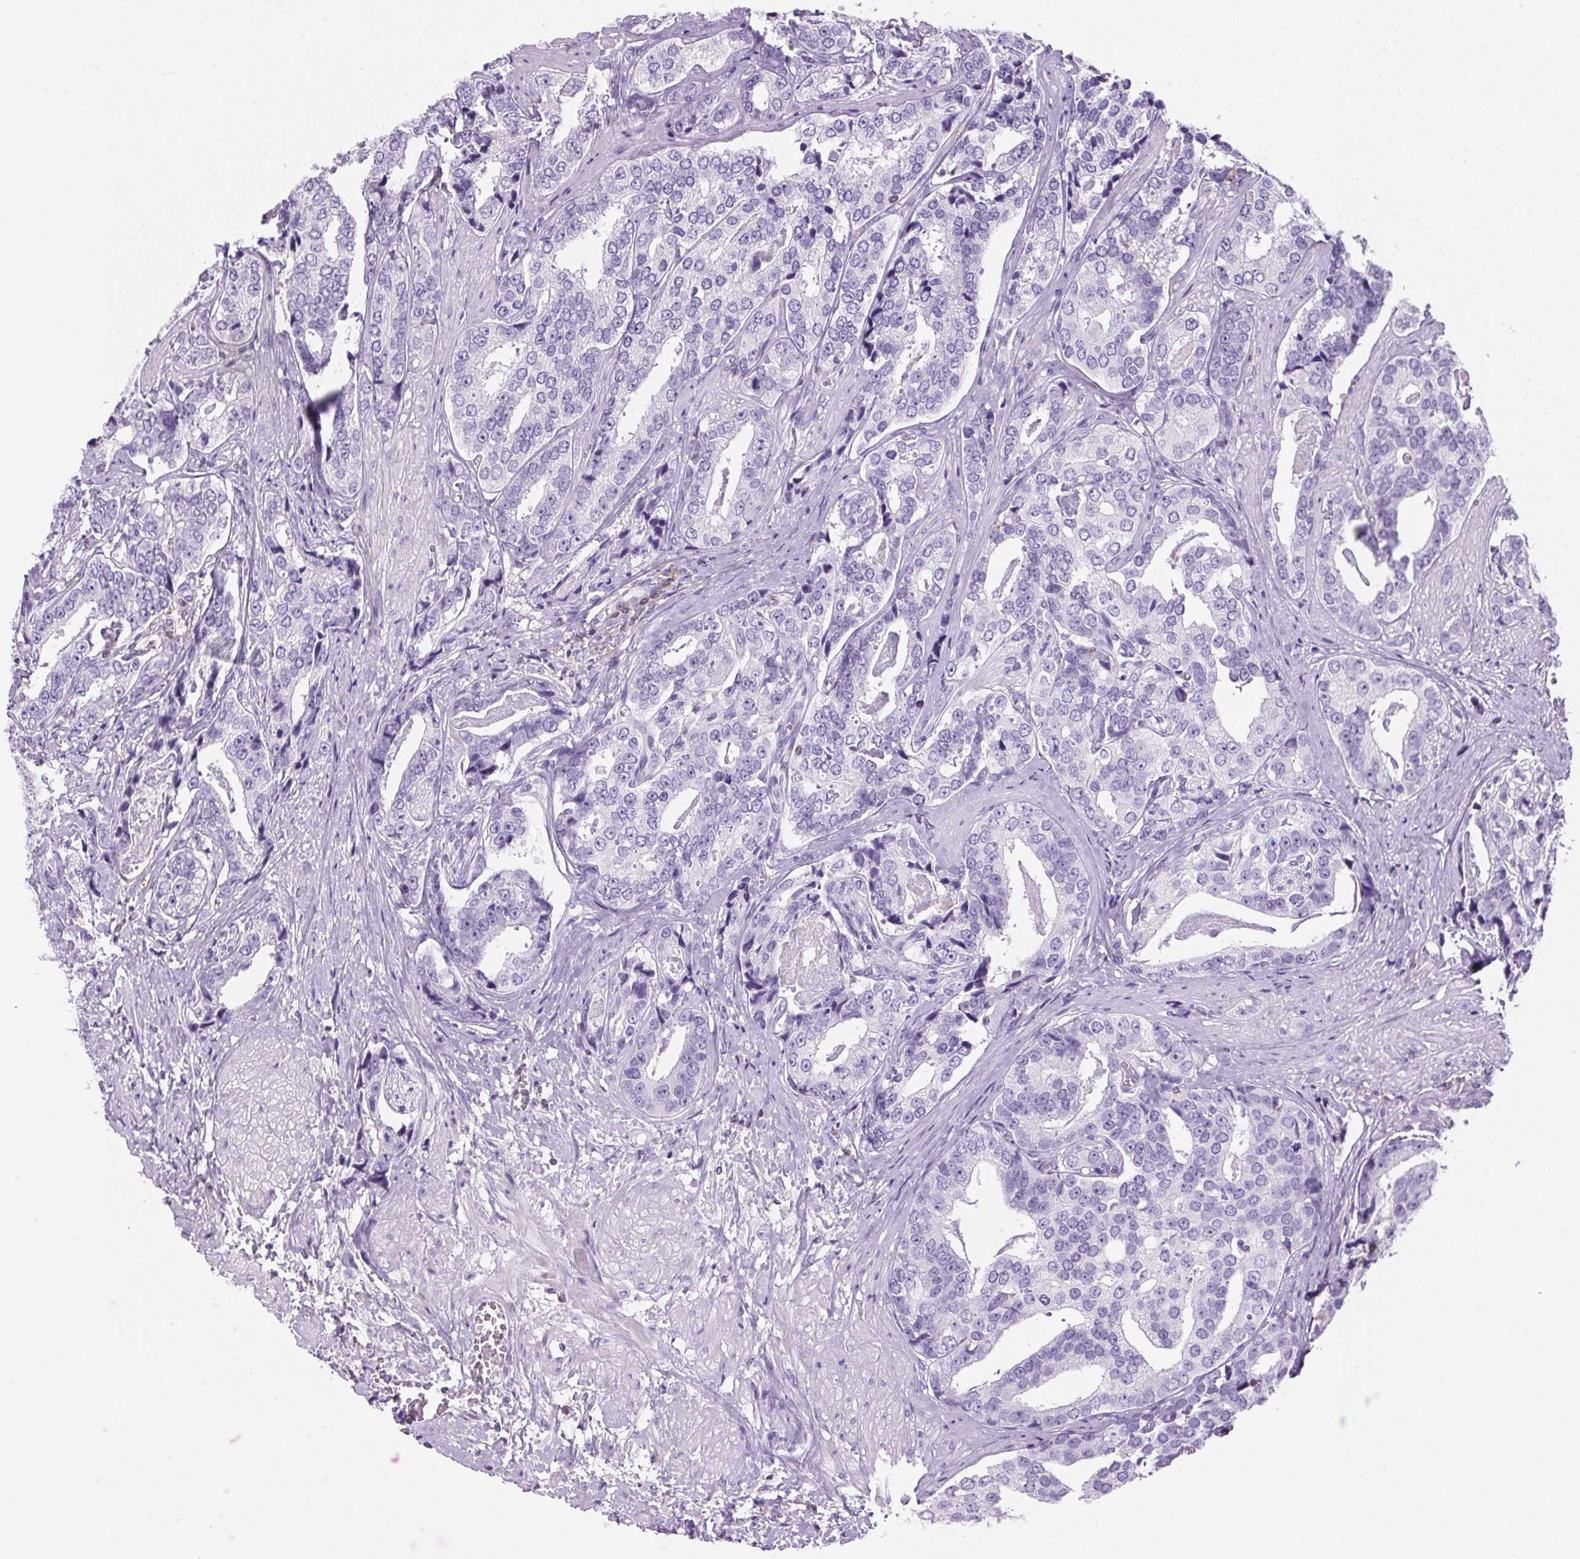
{"staining": {"intensity": "negative", "quantity": "none", "location": "none"}, "tissue": "prostate cancer", "cell_type": "Tumor cells", "image_type": "cancer", "snomed": [{"axis": "morphology", "description": "Adenocarcinoma, High grade"}, {"axis": "topography", "description": "Prostate"}], "caption": "A high-resolution histopathology image shows immunohistochemistry (IHC) staining of prostate cancer, which demonstrates no significant expression in tumor cells.", "gene": "S100A2", "patient": {"sex": "male", "age": 71}}